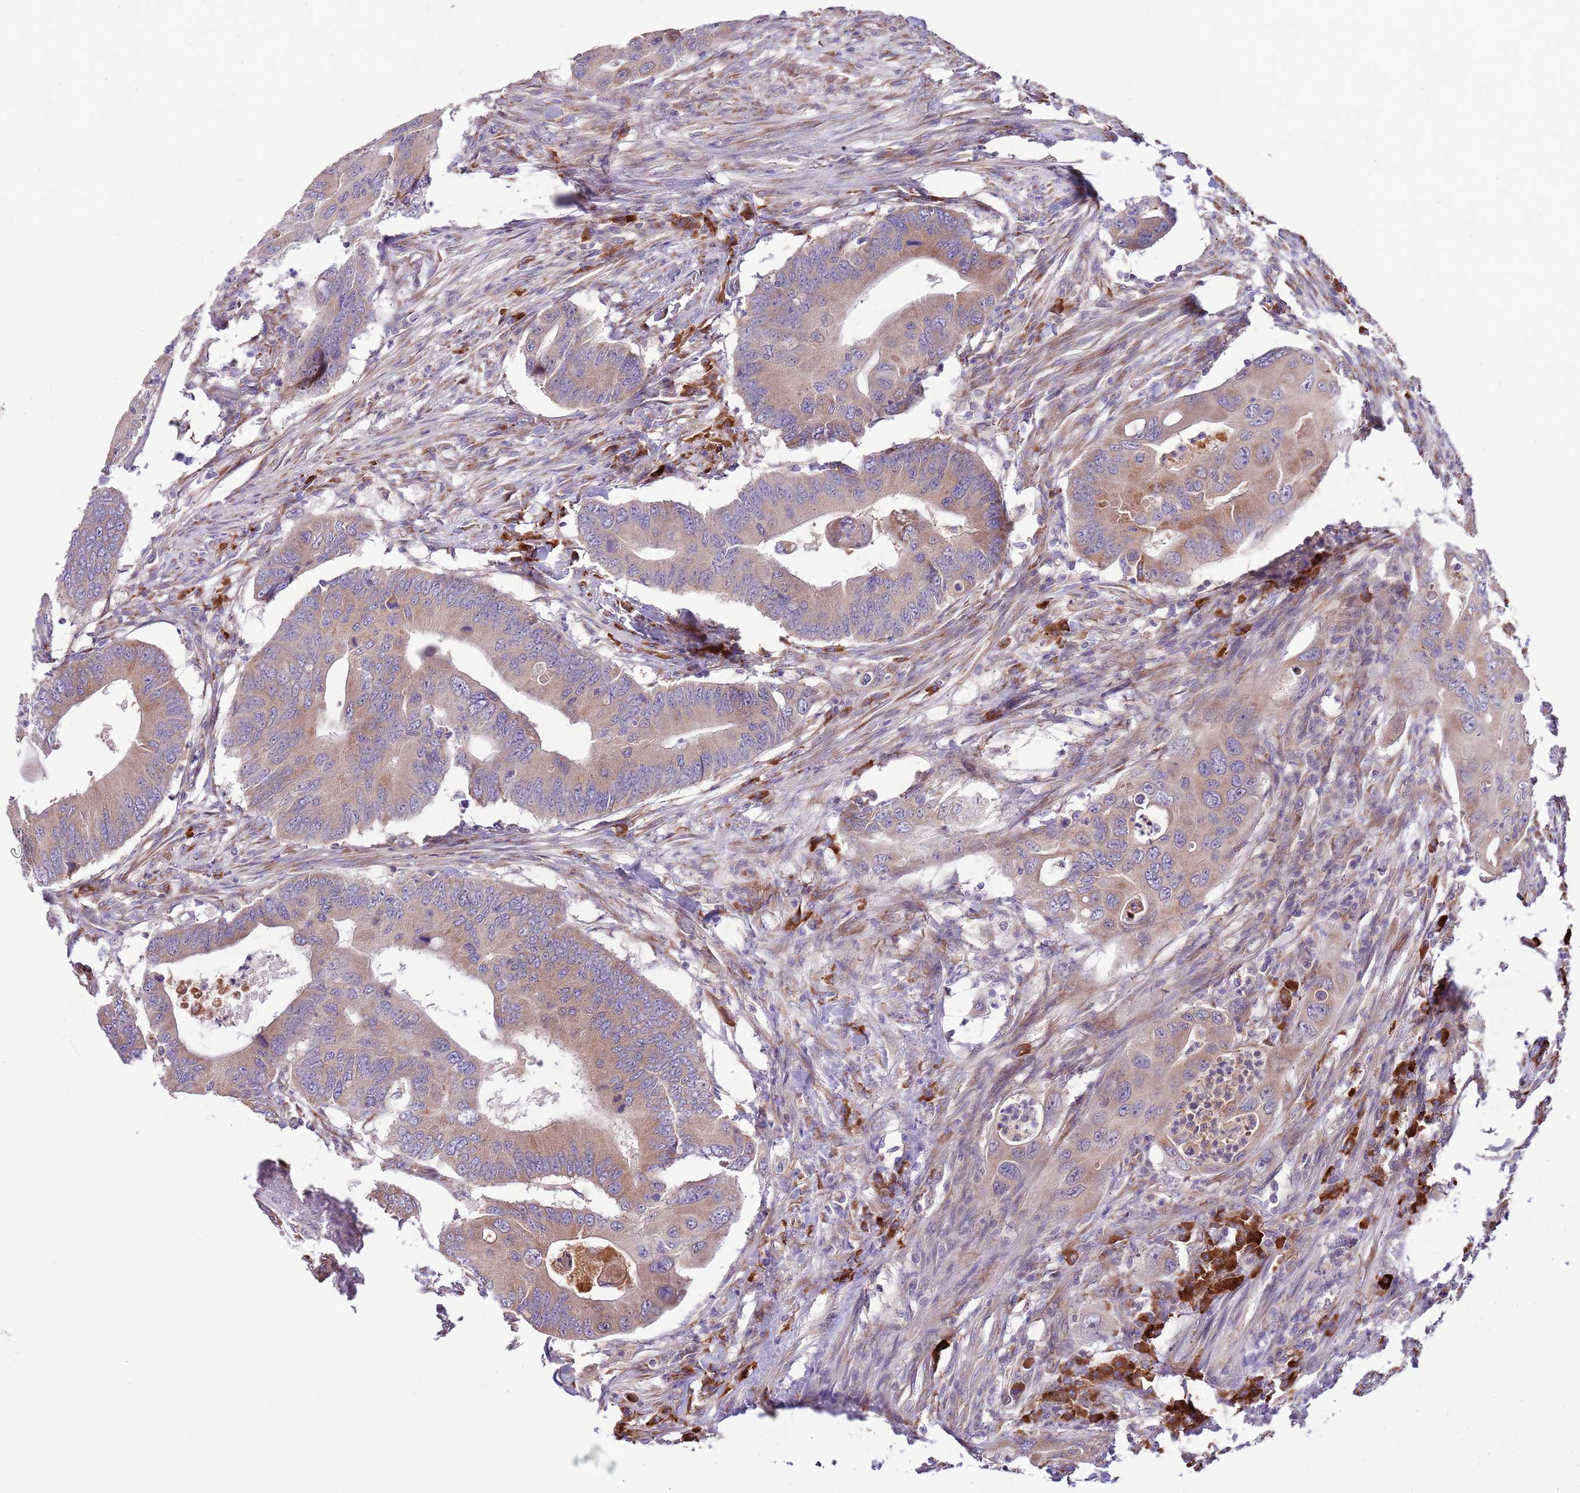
{"staining": {"intensity": "moderate", "quantity": "25%-75%", "location": "cytoplasmic/membranous"}, "tissue": "colorectal cancer", "cell_type": "Tumor cells", "image_type": "cancer", "snomed": [{"axis": "morphology", "description": "Adenocarcinoma, NOS"}, {"axis": "topography", "description": "Colon"}], "caption": "Immunohistochemical staining of human adenocarcinoma (colorectal) exhibits moderate cytoplasmic/membranous protein positivity in about 25%-75% of tumor cells. The staining is performed using DAB (3,3'-diaminobenzidine) brown chromogen to label protein expression. The nuclei are counter-stained blue using hematoxylin.", "gene": "DAND5", "patient": {"sex": "male", "age": 71}}